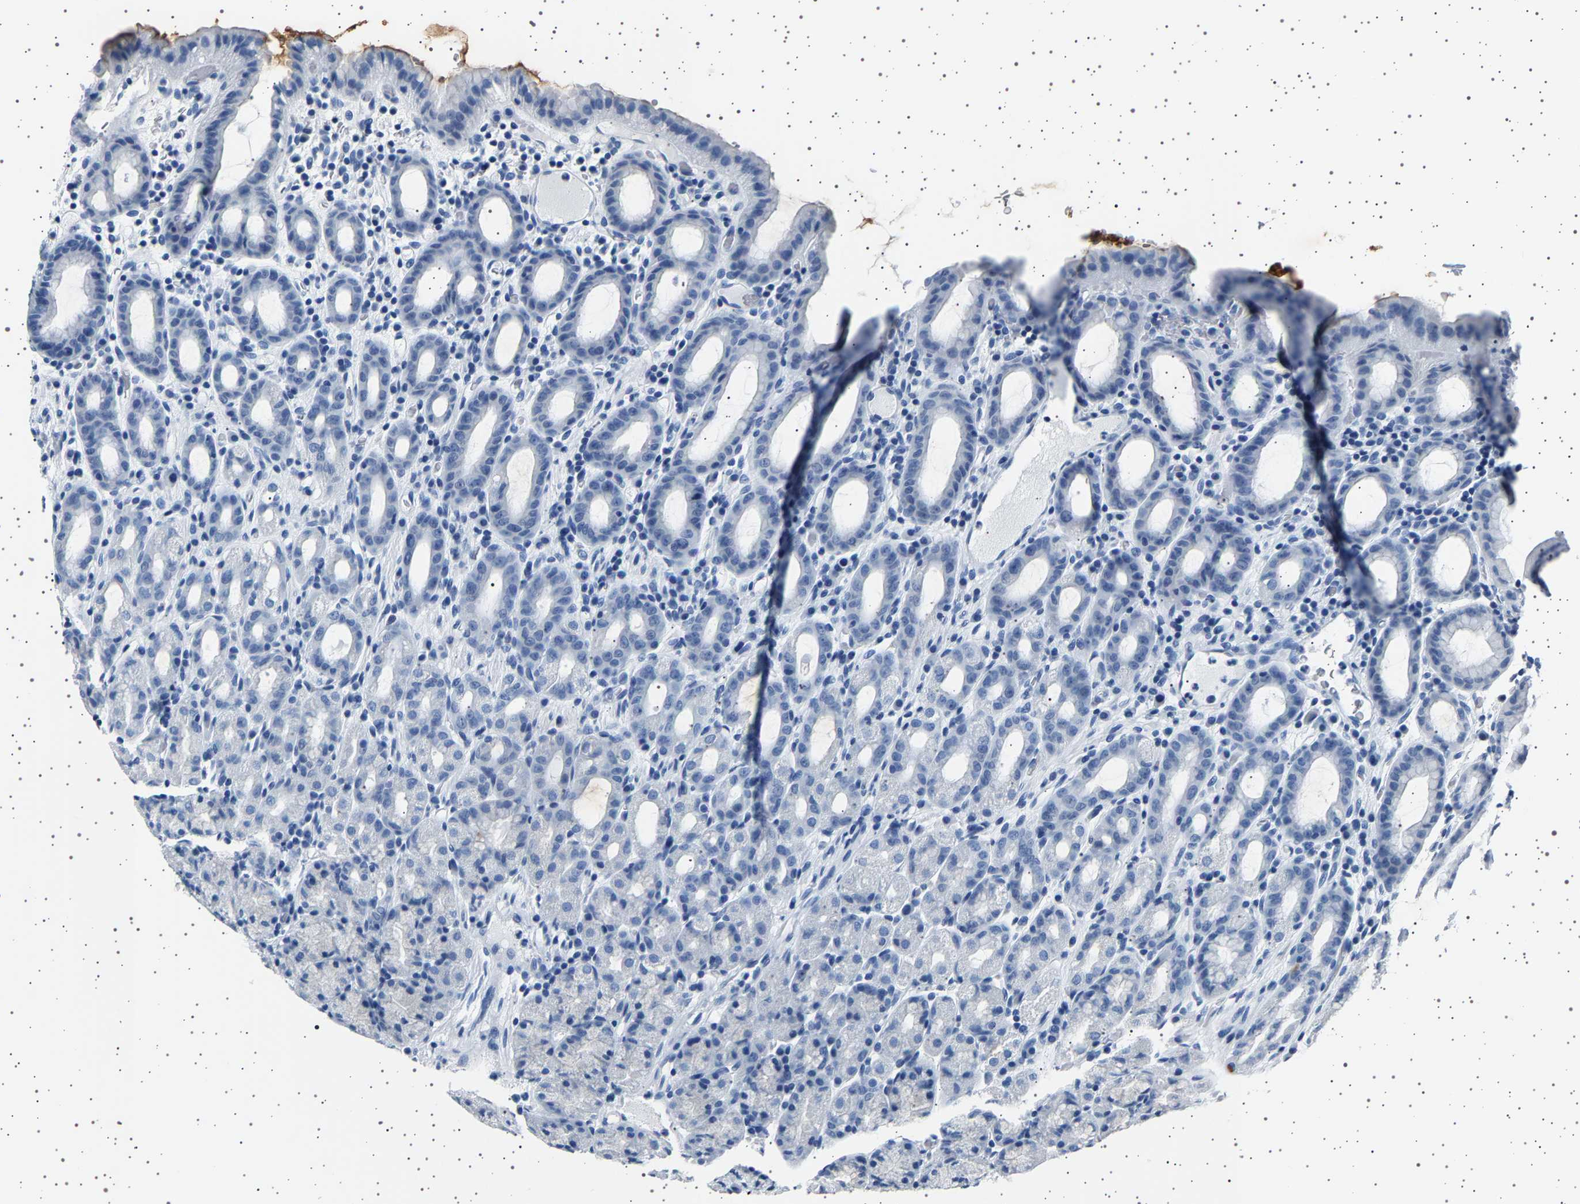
{"staining": {"intensity": "negative", "quantity": "none", "location": "none"}, "tissue": "stomach", "cell_type": "Glandular cells", "image_type": "normal", "snomed": [{"axis": "morphology", "description": "Normal tissue, NOS"}, {"axis": "topography", "description": "Stomach, upper"}], "caption": "Human stomach stained for a protein using immunohistochemistry (IHC) displays no staining in glandular cells.", "gene": "TFF3", "patient": {"sex": "male", "age": 68}}